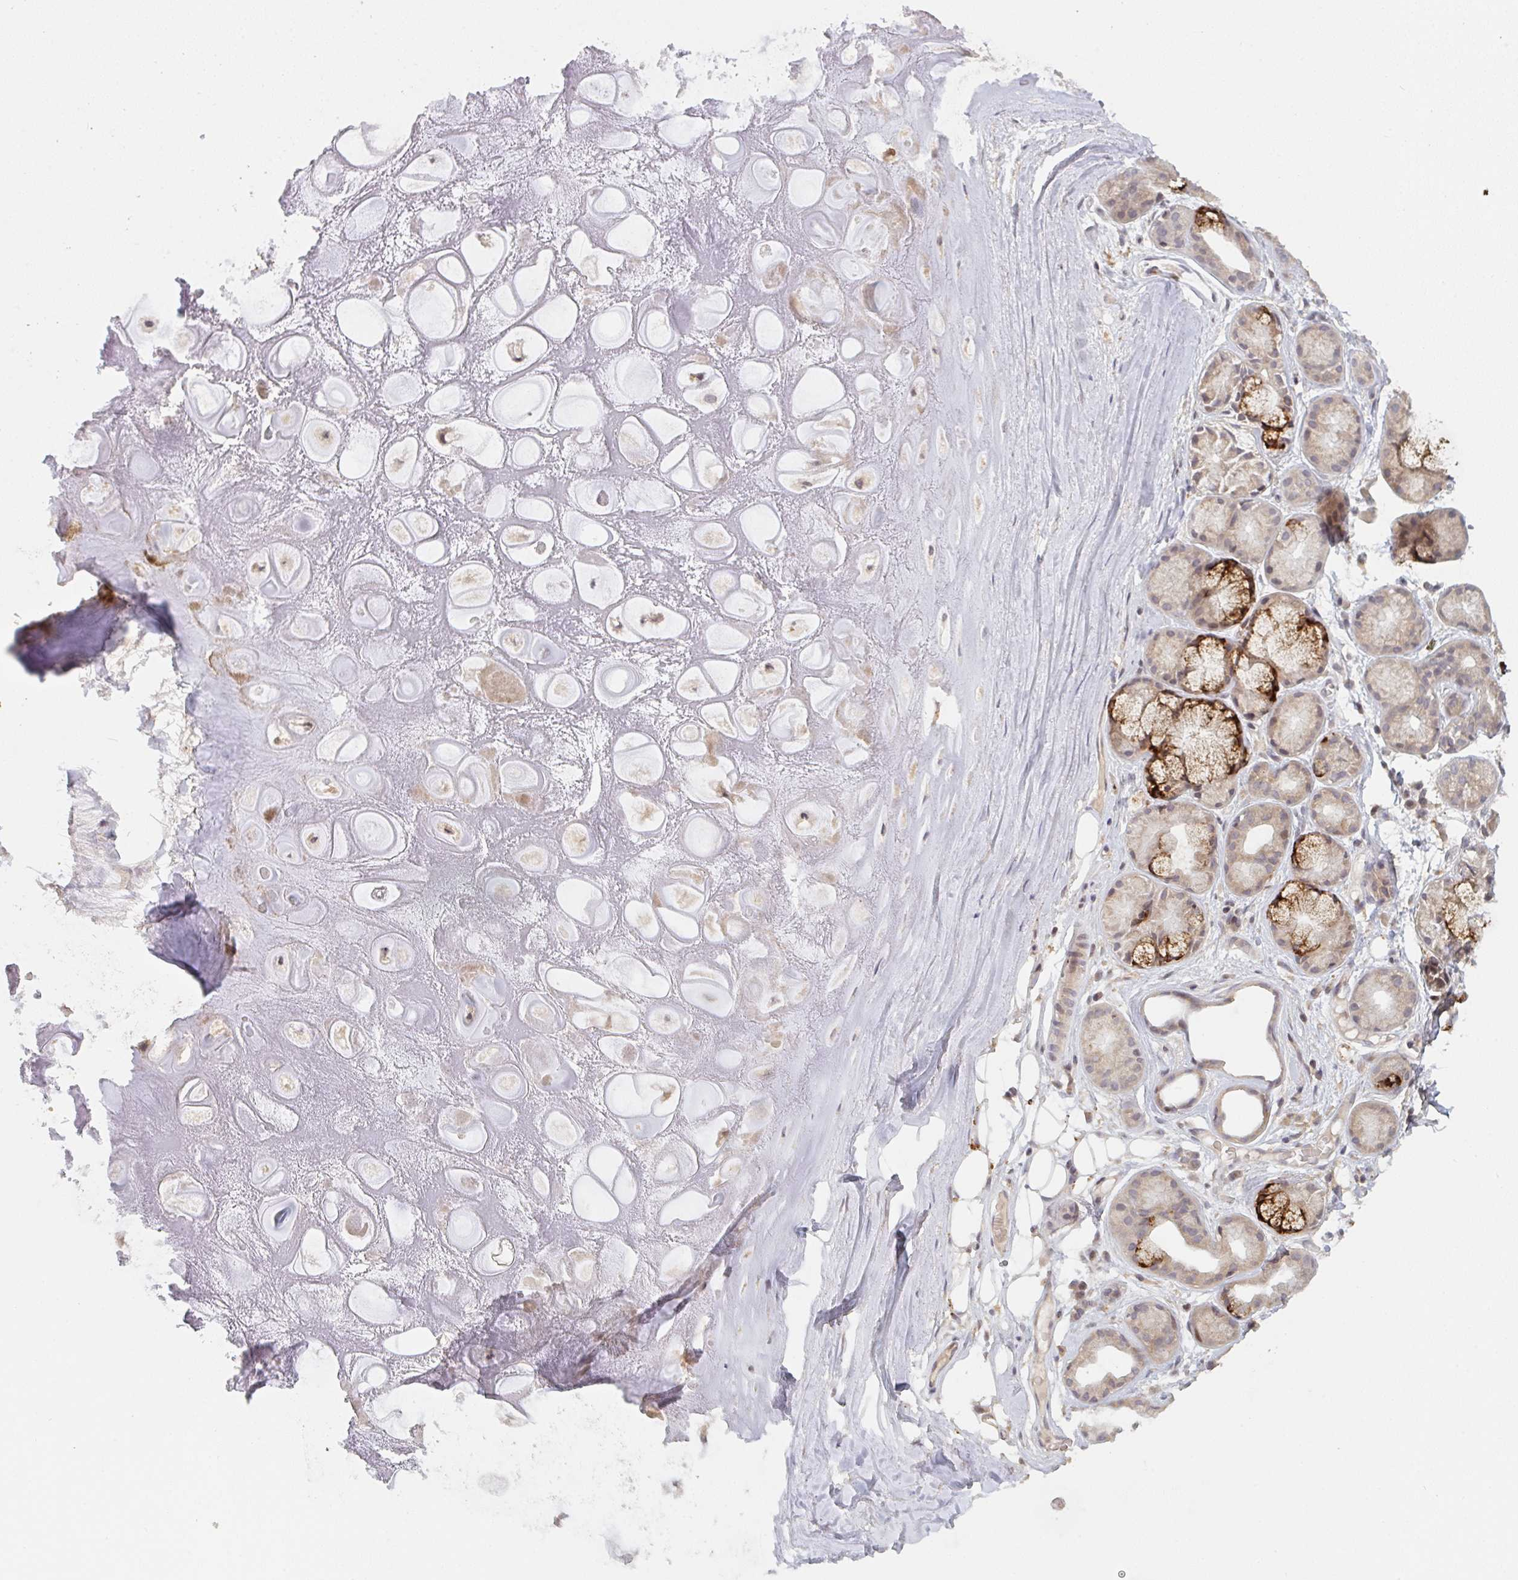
{"staining": {"intensity": "weak", "quantity": "25%-75%", "location": "cytoplasmic/membranous"}, "tissue": "soft tissue", "cell_type": "Chondrocytes", "image_type": "normal", "snomed": [{"axis": "morphology", "description": "Normal tissue, NOS"}, {"axis": "topography", "description": "Lymph node"}, {"axis": "topography", "description": "Cartilage tissue"}, {"axis": "topography", "description": "Nasopharynx"}], "caption": "Protein expression analysis of unremarkable human soft tissue reveals weak cytoplasmic/membranous staining in about 25%-75% of chondrocytes. (Brightfield microscopy of DAB IHC at high magnification).", "gene": "DCST1", "patient": {"sex": "male", "age": 63}}